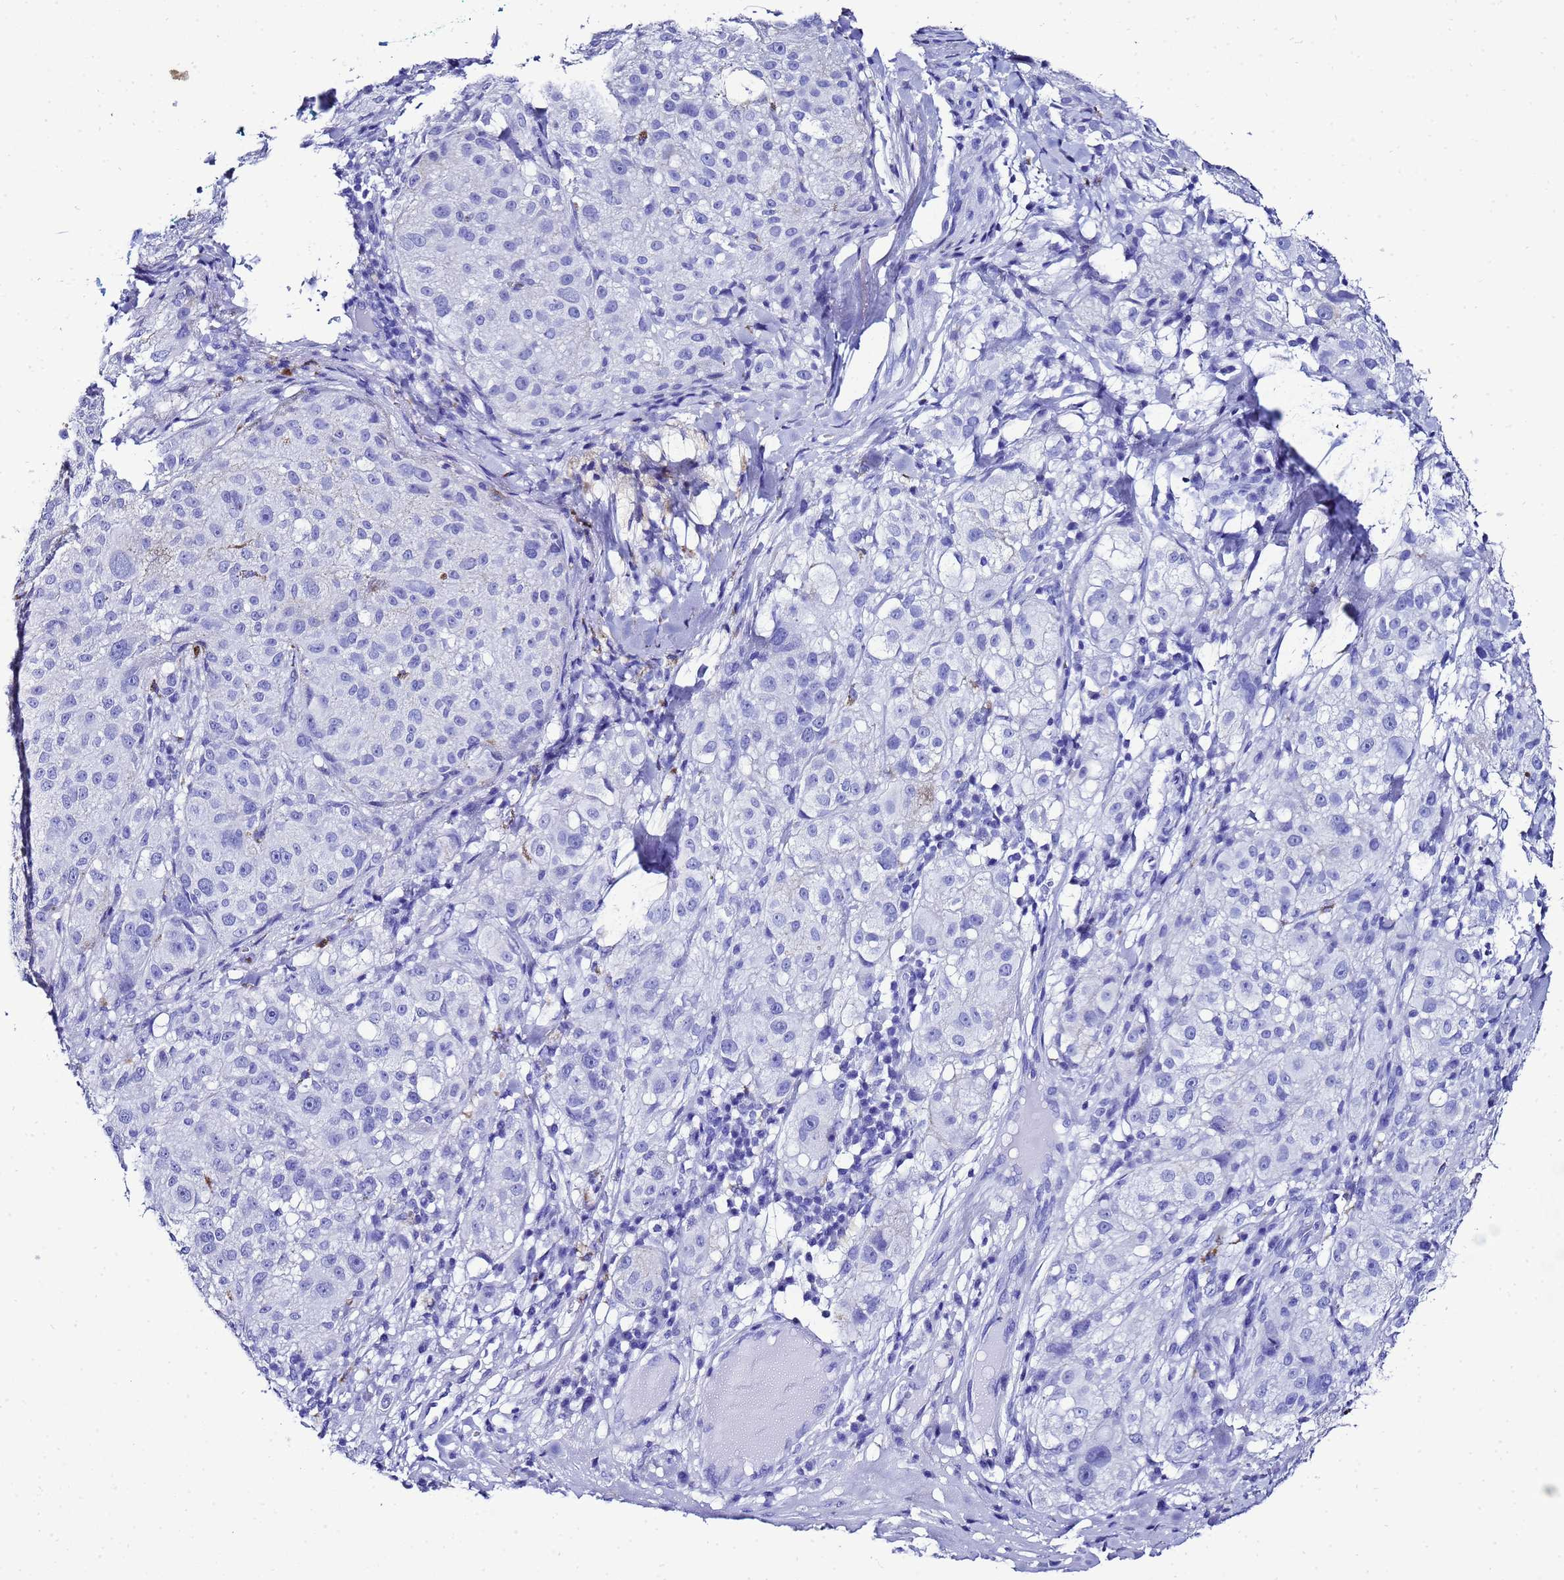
{"staining": {"intensity": "negative", "quantity": "none", "location": "none"}, "tissue": "melanoma", "cell_type": "Tumor cells", "image_type": "cancer", "snomed": [{"axis": "morphology", "description": "Necrosis, NOS"}, {"axis": "morphology", "description": "Malignant melanoma, NOS"}, {"axis": "topography", "description": "Skin"}], "caption": "Immunohistochemistry histopathology image of melanoma stained for a protein (brown), which shows no expression in tumor cells. The staining was performed using DAB (3,3'-diaminobenzidine) to visualize the protein expression in brown, while the nuclei were stained in blue with hematoxylin (Magnification: 20x).", "gene": "LIPF", "patient": {"sex": "female", "age": 87}}